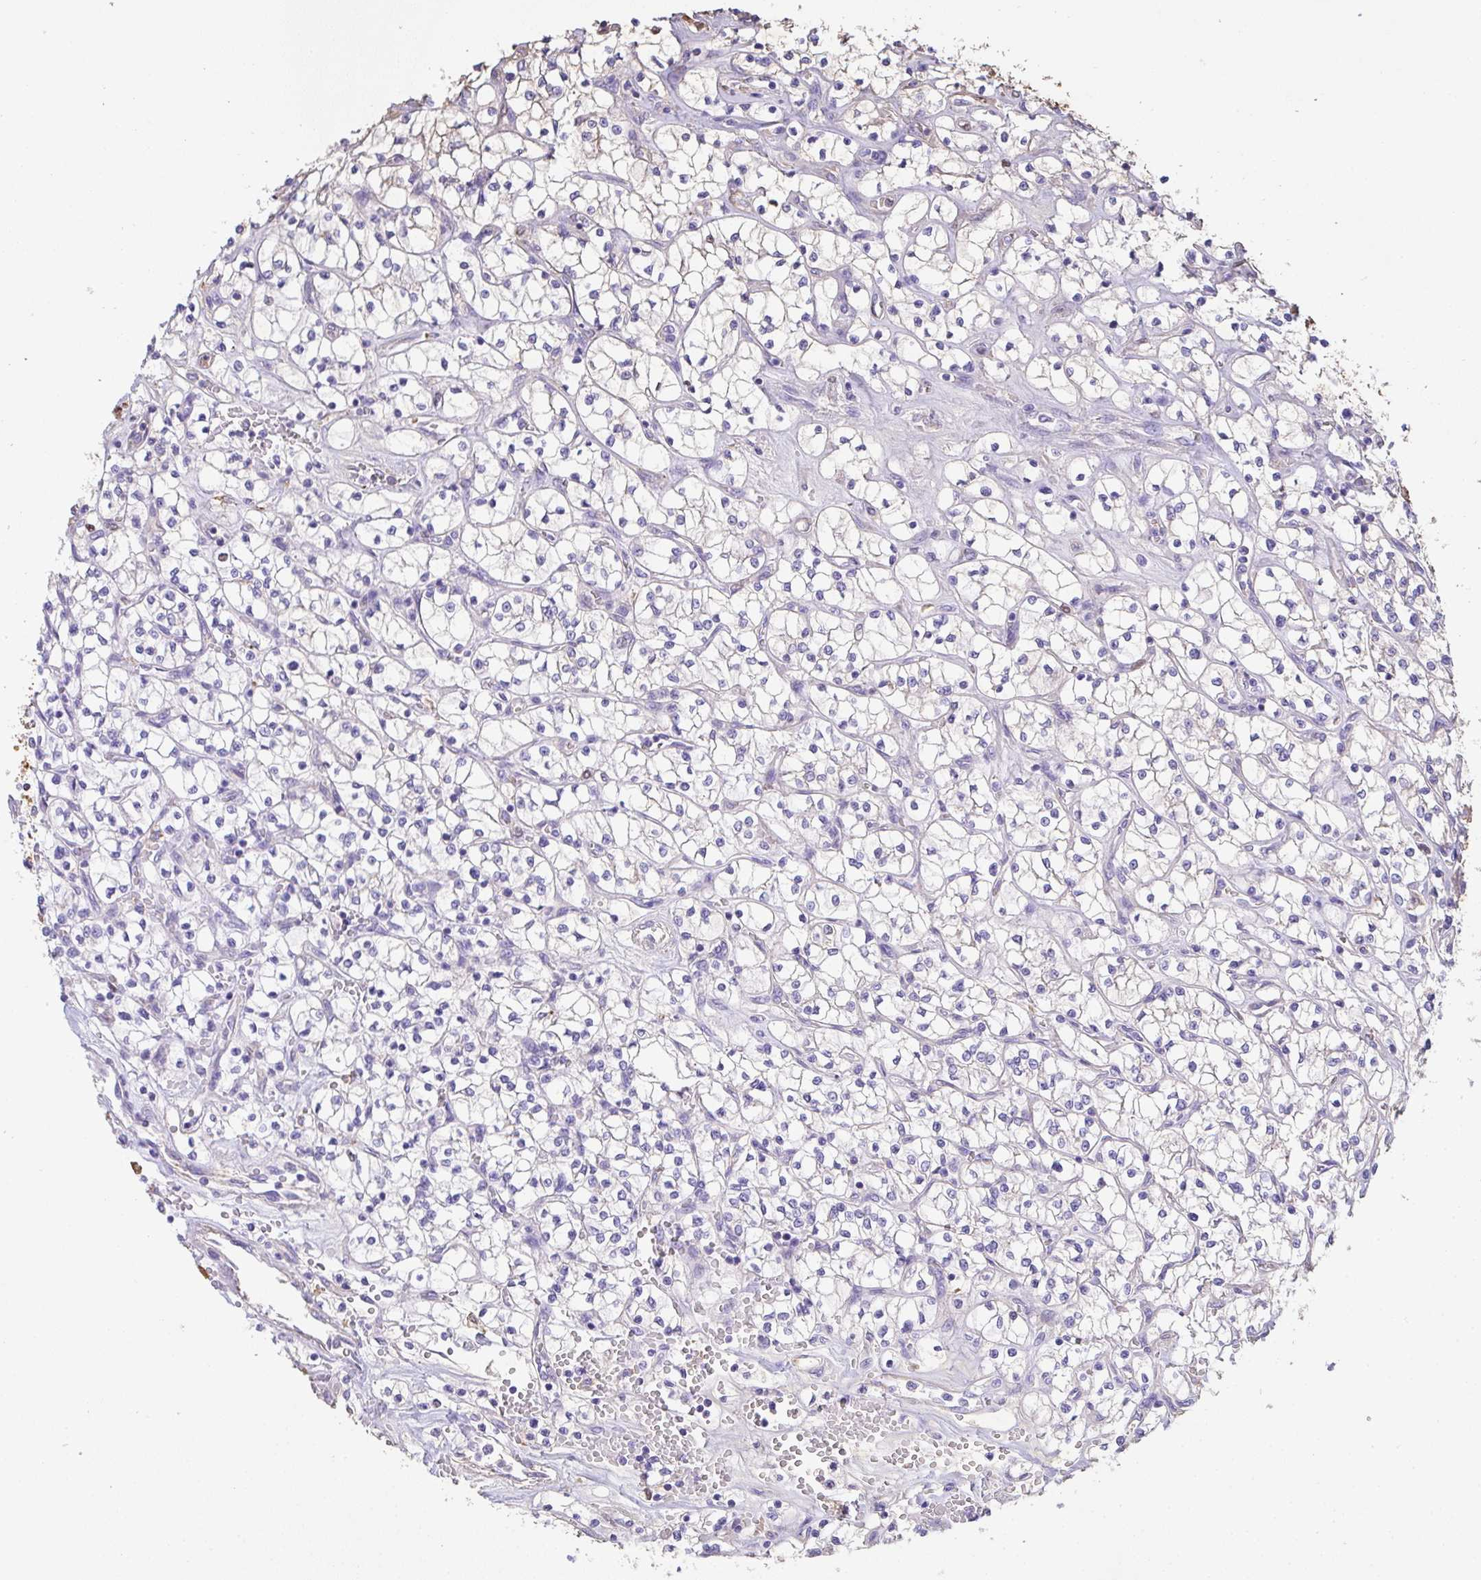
{"staining": {"intensity": "negative", "quantity": "none", "location": "none"}, "tissue": "renal cancer", "cell_type": "Tumor cells", "image_type": "cancer", "snomed": [{"axis": "morphology", "description": "Adenocarcinoma, NOS"}, {"axis": "topography", "description": "Kidney"}], "caption": "High power microscopy micrograph of an immunohistochemistry (IHC) photomicrograph of adenocarcinoma (renal), revealing no significant staining in tumor cells.", "gene": "HOXC12", "patient": {"sex": "female", "age": 64}}